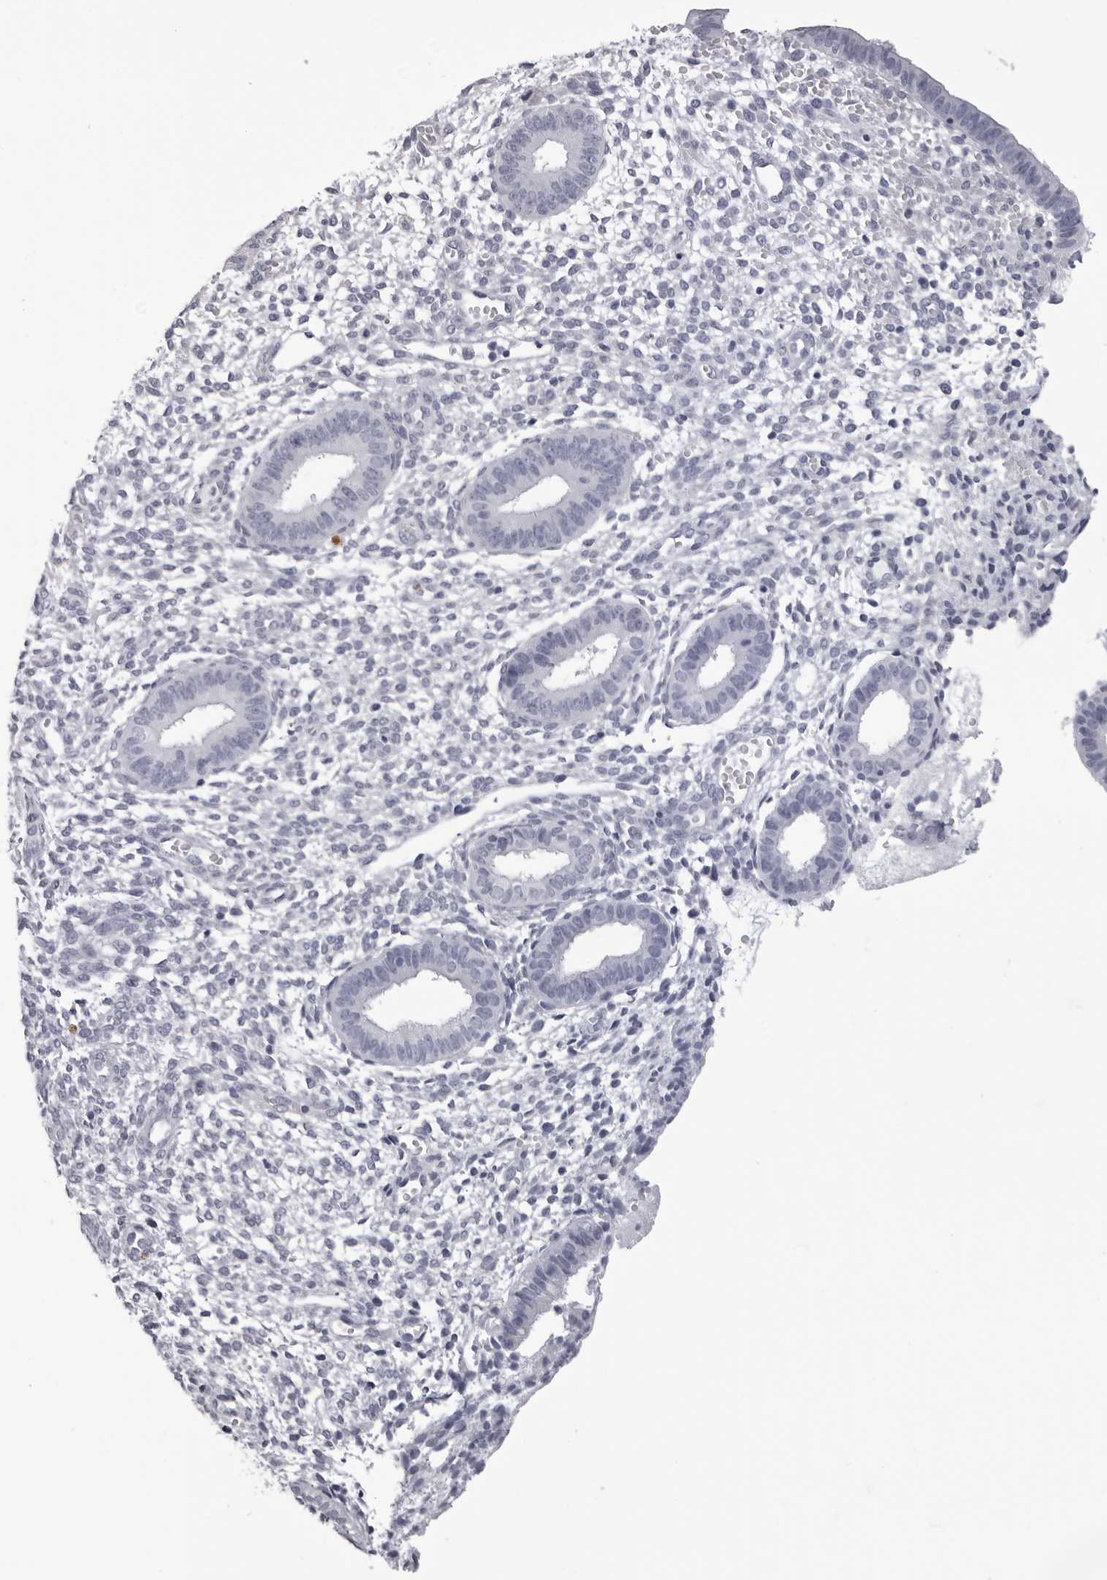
{"staining": {"intensity": "negative", "quantity": "none", "location": "none"}, "tissue": "endometrium", "cell_type": "Cells in endometrial stroma", "image_type": "normal", "snomed": [{"axis": "morphology", "description": "Normal tissue, NOS"}, {"axis": "topography", "description": "Endometrium"}], "caption": "DAB (3,3'-diaminobenzidine) immunohistochemical staining of unremarkable endometrium displays no significant positivity in cells in endometrial stroma. (Stains: DAB (3,3'-diaminobenzidine) IHC with hematoxylin counter stain, Microscopy: brightfield microscopy at high magnification).", "gene": "LGALS4", "patient": {"sex": "female", "age": 46}}